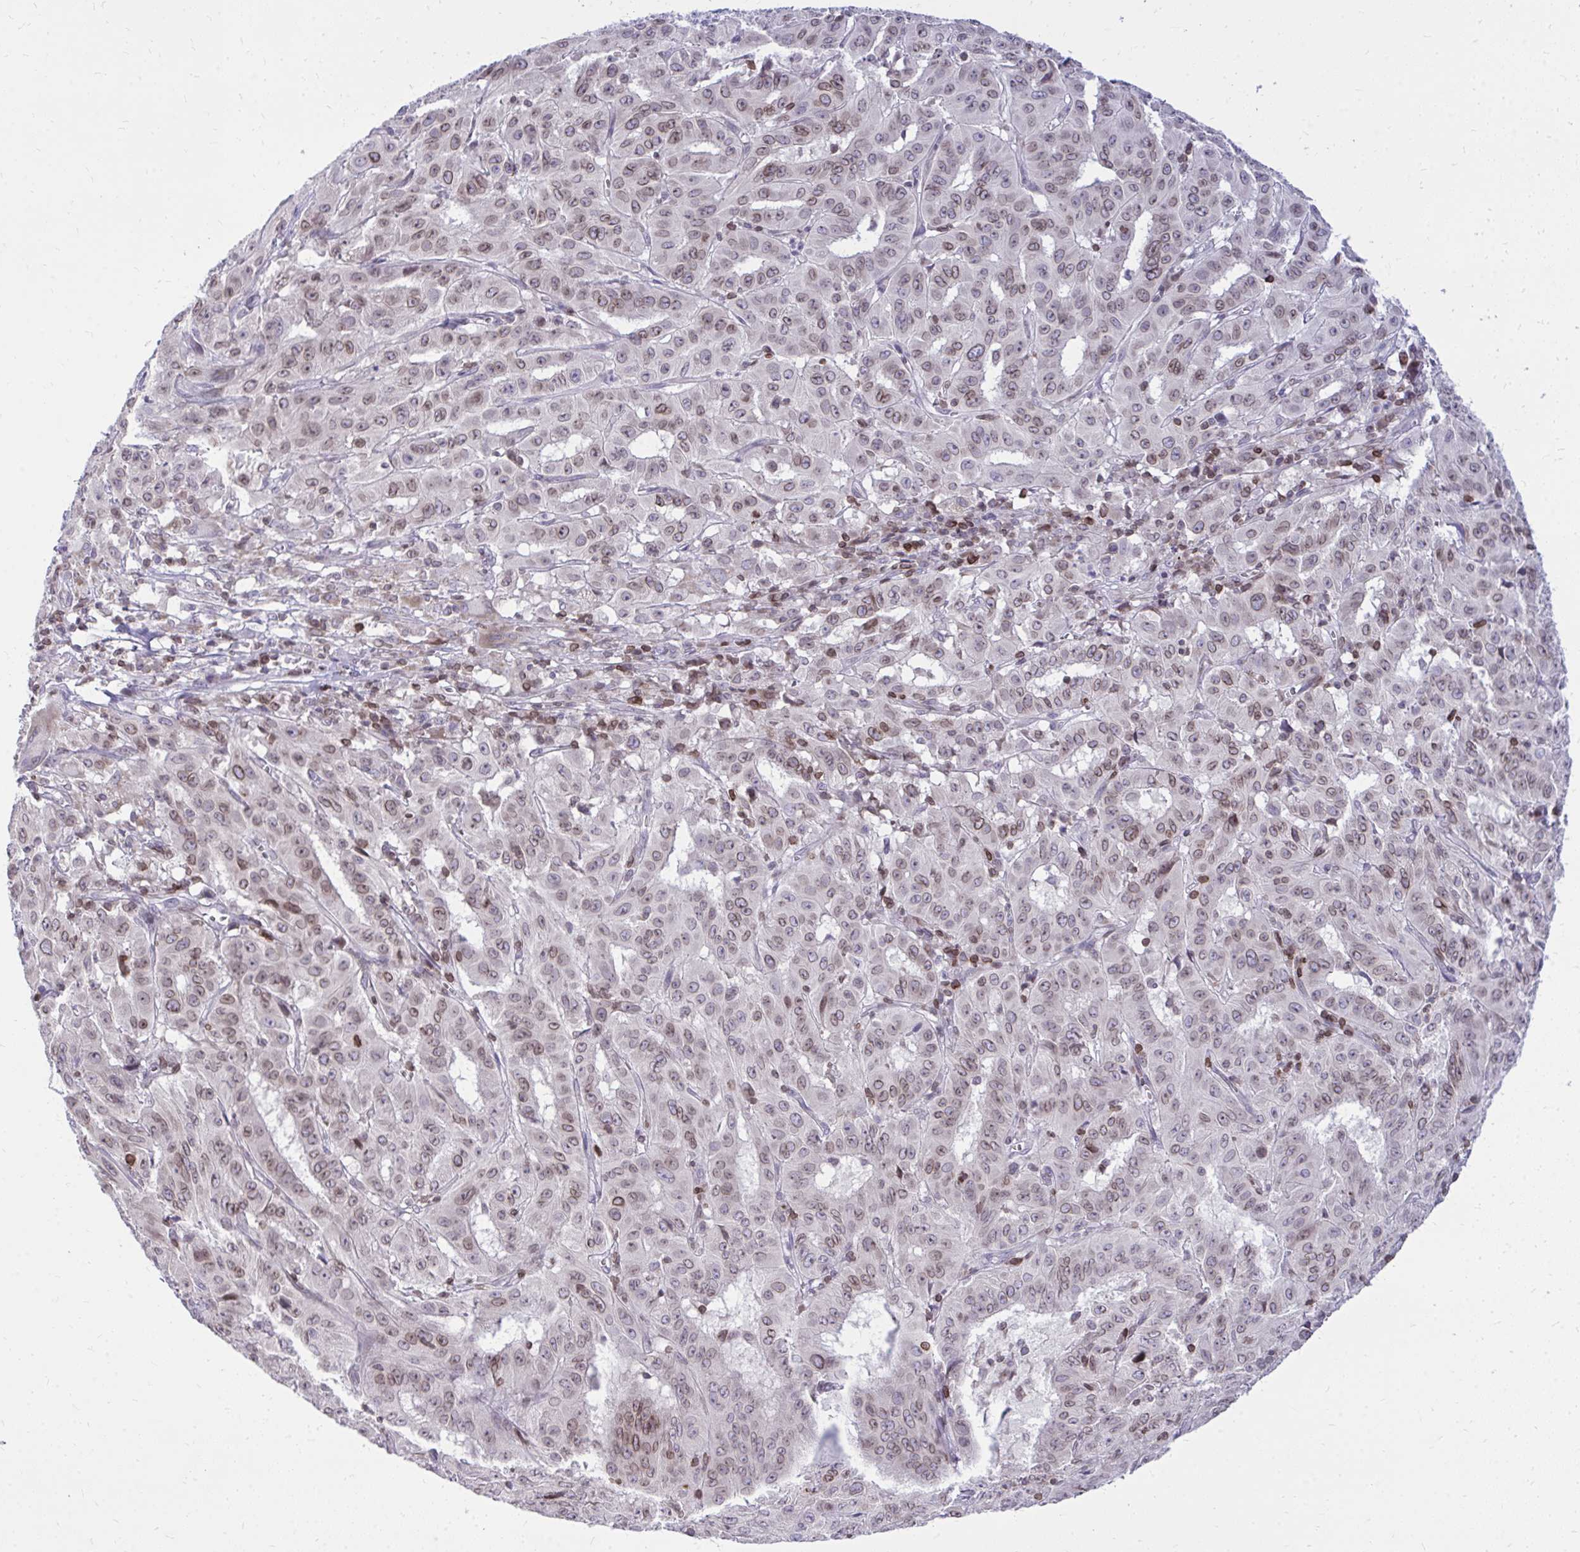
{"staining": {"intensity": "weak", "quantity": "25%-75%", "location": "cytoplasmic/membranous,nuclear"}, "tissue": "pancreatic cancer", "cell_type": "Tumor cells", "image_type": "cancer", "snomed": [{"axis": "morphology", "description": "Adenocarcinoma, NOS"}, {"axis": "topography", "description": "Pancreas"}], "caption": "IHC image of neoplastic tissue: human pancreatic cancer (adenocarcinoma) stained using immunohistochemistry (IHC) exhibits low levels of weak protein expression localized specifically in the cytoplasmic/membranous and nuclear of tumor cells, appearing as a cytoplasmic/membranous and nuclear brown color.", "gene": "RPS6KA2", "patient": {"sex": "male", "age": 63}}